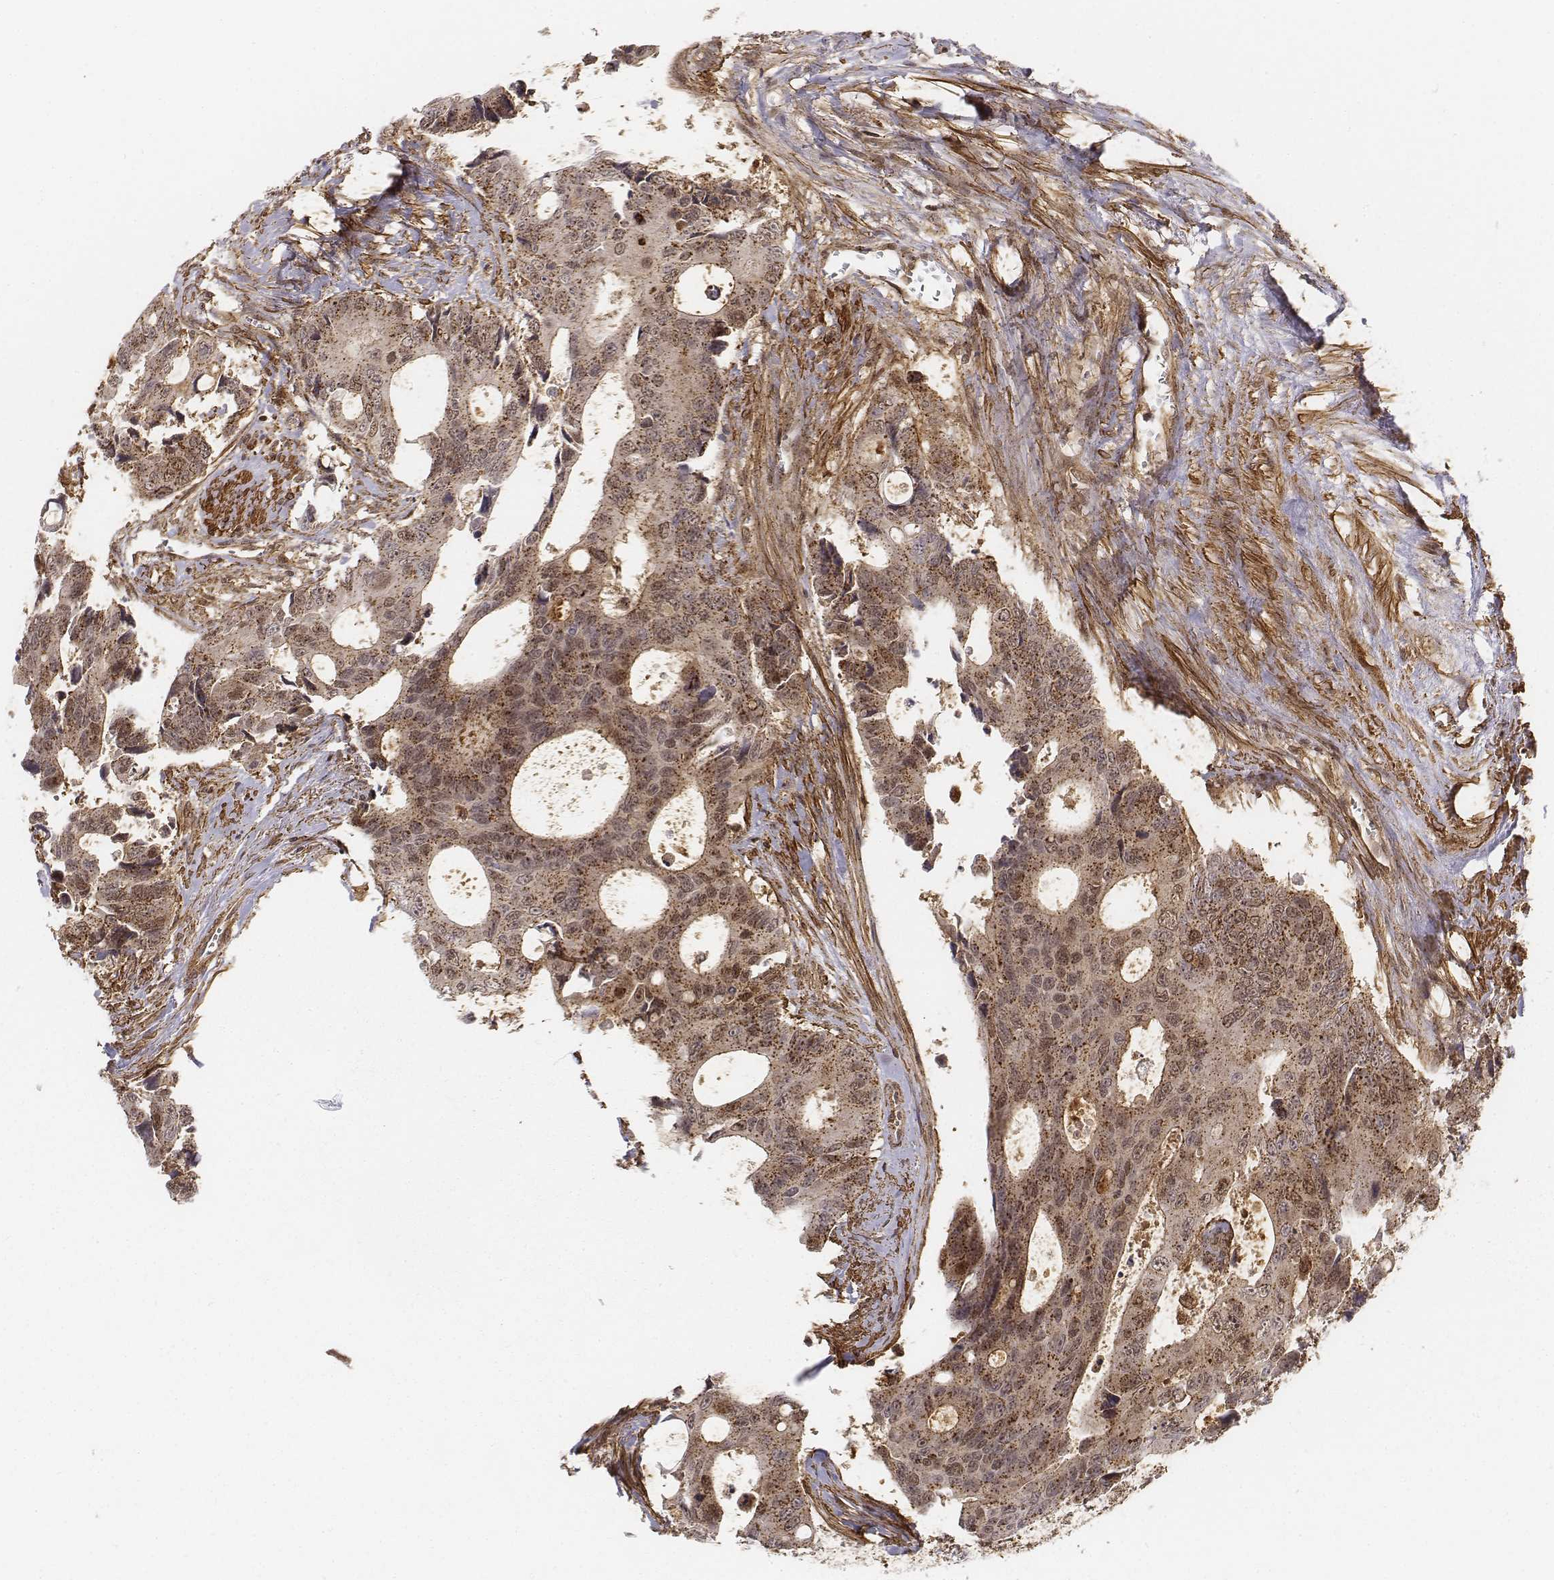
{"staining": {"intensity": "moderate", "quantity": ">75%", "location": "cytoplasmic/membranous,nuclear"}, "tissue": "colorectal cancer", "cell_type": "Tumor cells", "image_type": "cancer", "snomed": [{"axis": "morphology", "description": "Adenocarcinoma, NOS"}, {"axis": "topography", "description": "Rectum"}], "caption": "A micrograph showing moderate cytoplasmic/membranous and nuclear positivity in approximately >75% of tumor cells in colorectal cancer, as visualized by brown immunohistochemical staining.", "gene": "ZFYVE19", "patient": {"sex": "male", "age": 76}}